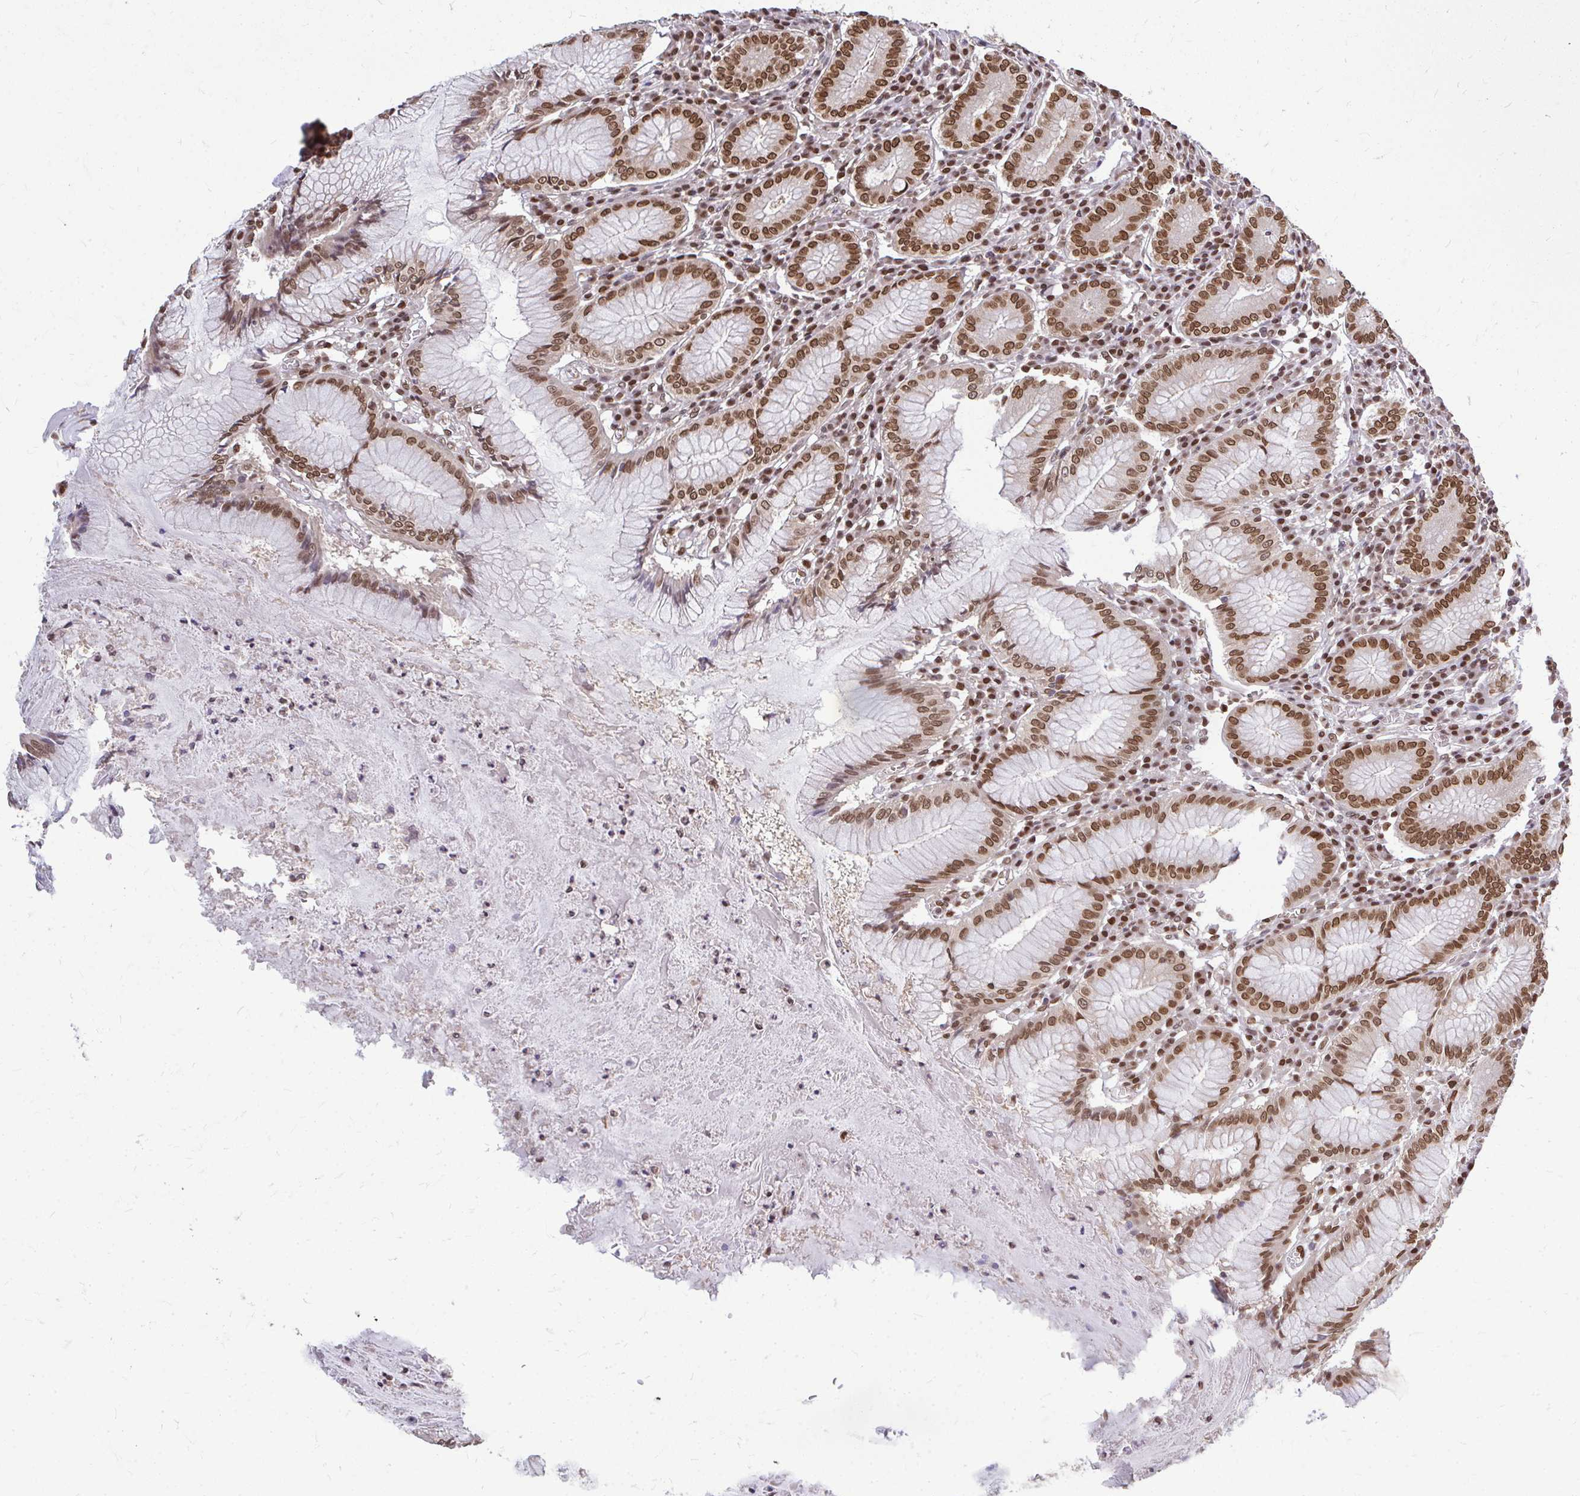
{"staining": {"intensity": "strong", "quantity": ">75%", "location": "cytoplasmic/membranous,nuclear"}, "tissue": "stomach", "cell_type": "Glandular cells", "image_type": "normal", "snomed": [{"axis": "morphology", "description": "Normal tissue, NOS"}, {"axis": "topography", "description": "Stomach"}], "caption": "DAB immunohistochemical staining of unremarkable human stomach reveals strong cytoplasmic/membranous,nuclear protein expression in about >75% of glandular cells. (brown staining indicates protein expression, while blue staining denotes nuclei).", "gene": "XPO1", "patient": {"sex": "male", "age": 55}}